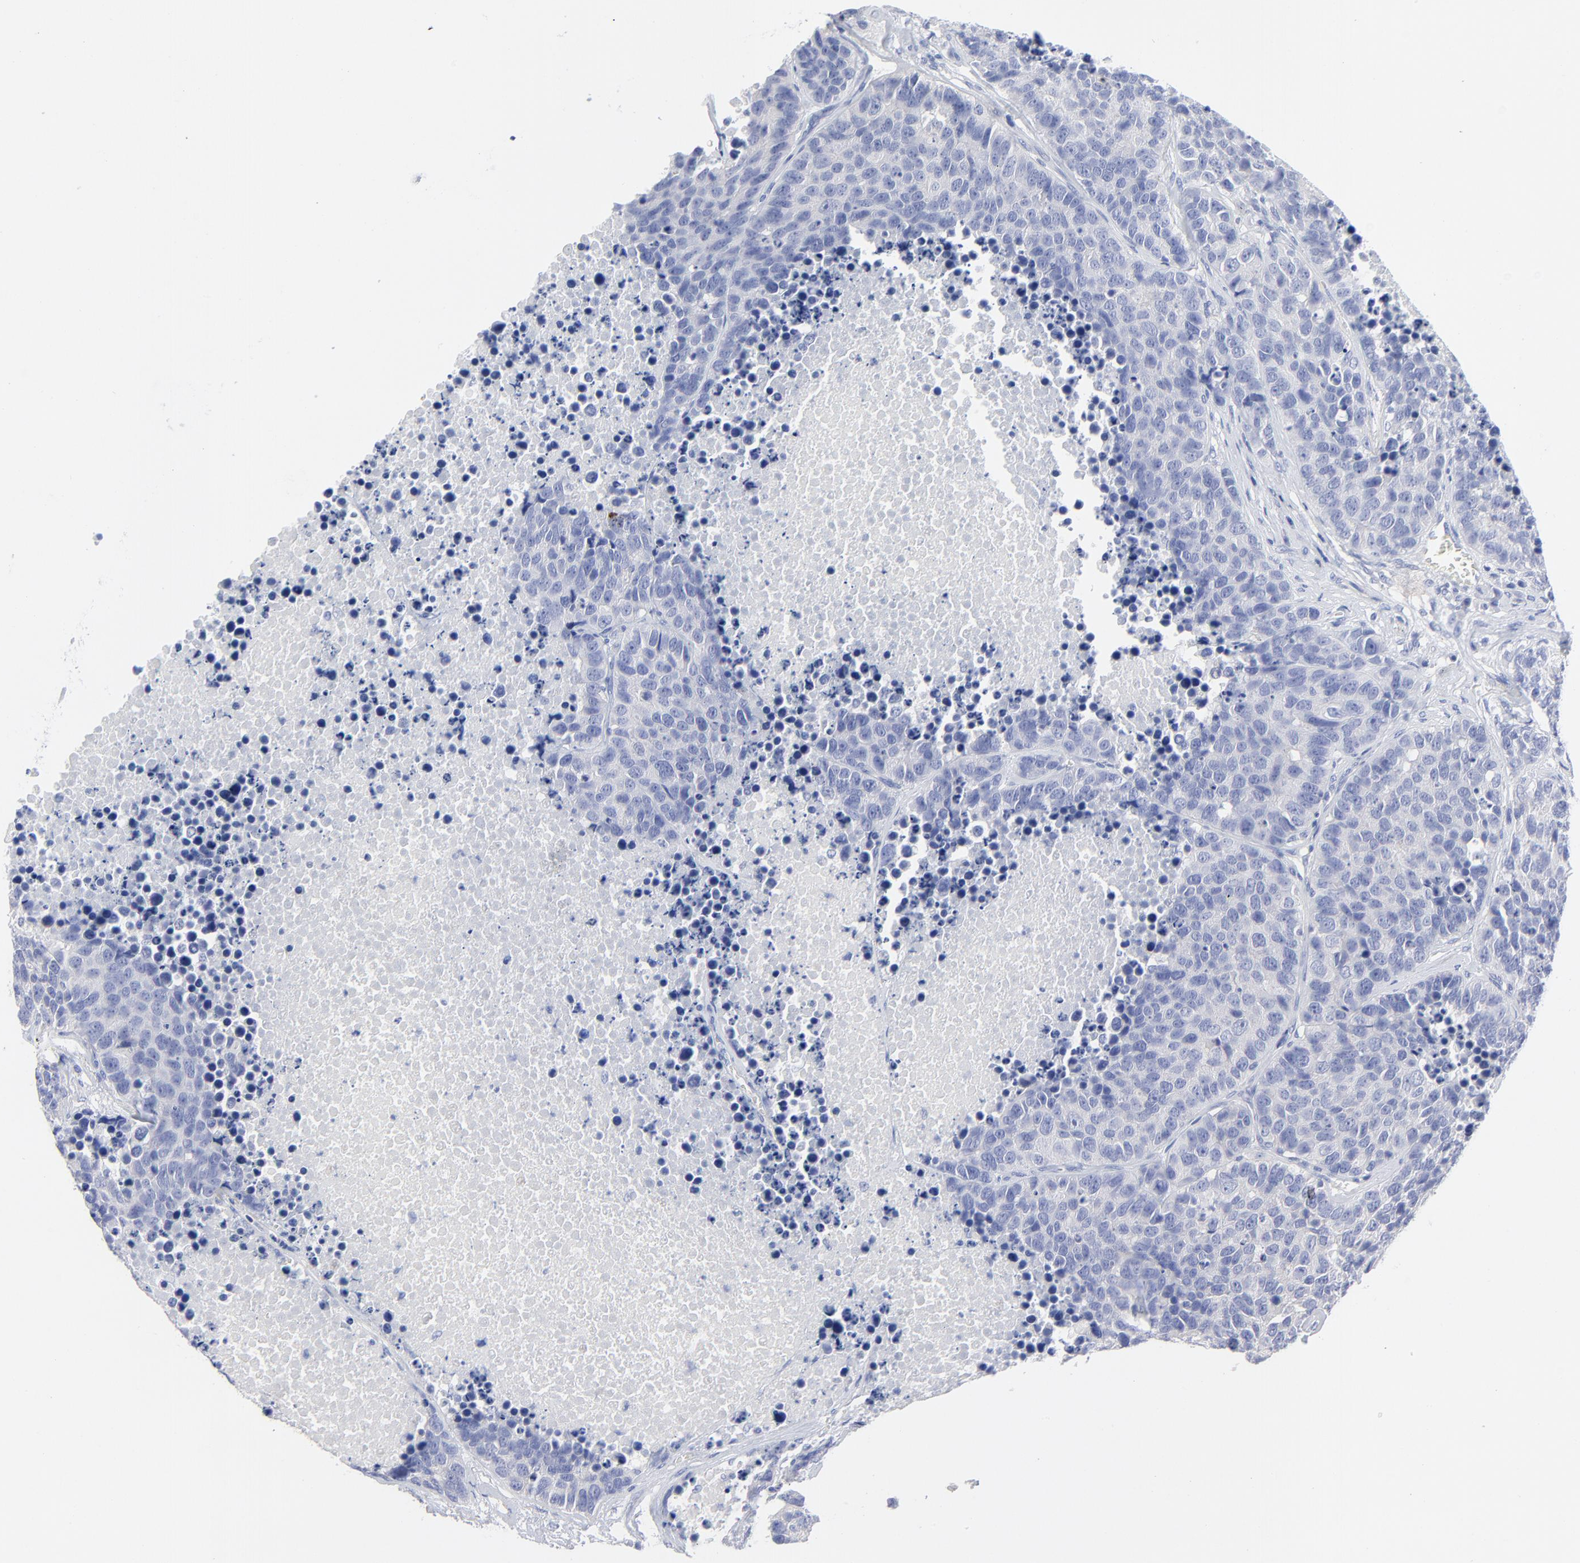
{"staining": {"intensity": "negative", "quantity": "none", "location": "none"}, "tissue": "carcinoid", "cell_type": "Tumor cells", "image_type": "cancer", "snomed": [{"axis": "morphology", "description": "Carcinoid, malignant, NOS"}, {"axis": "topography", "description": "Lung"}], "caption": "Carcinoid was stained to show a protein in brown. There is no significant expression in tumor cells.", "gene": "PSD3", "patient": {"sex": "male", "age": 60}}